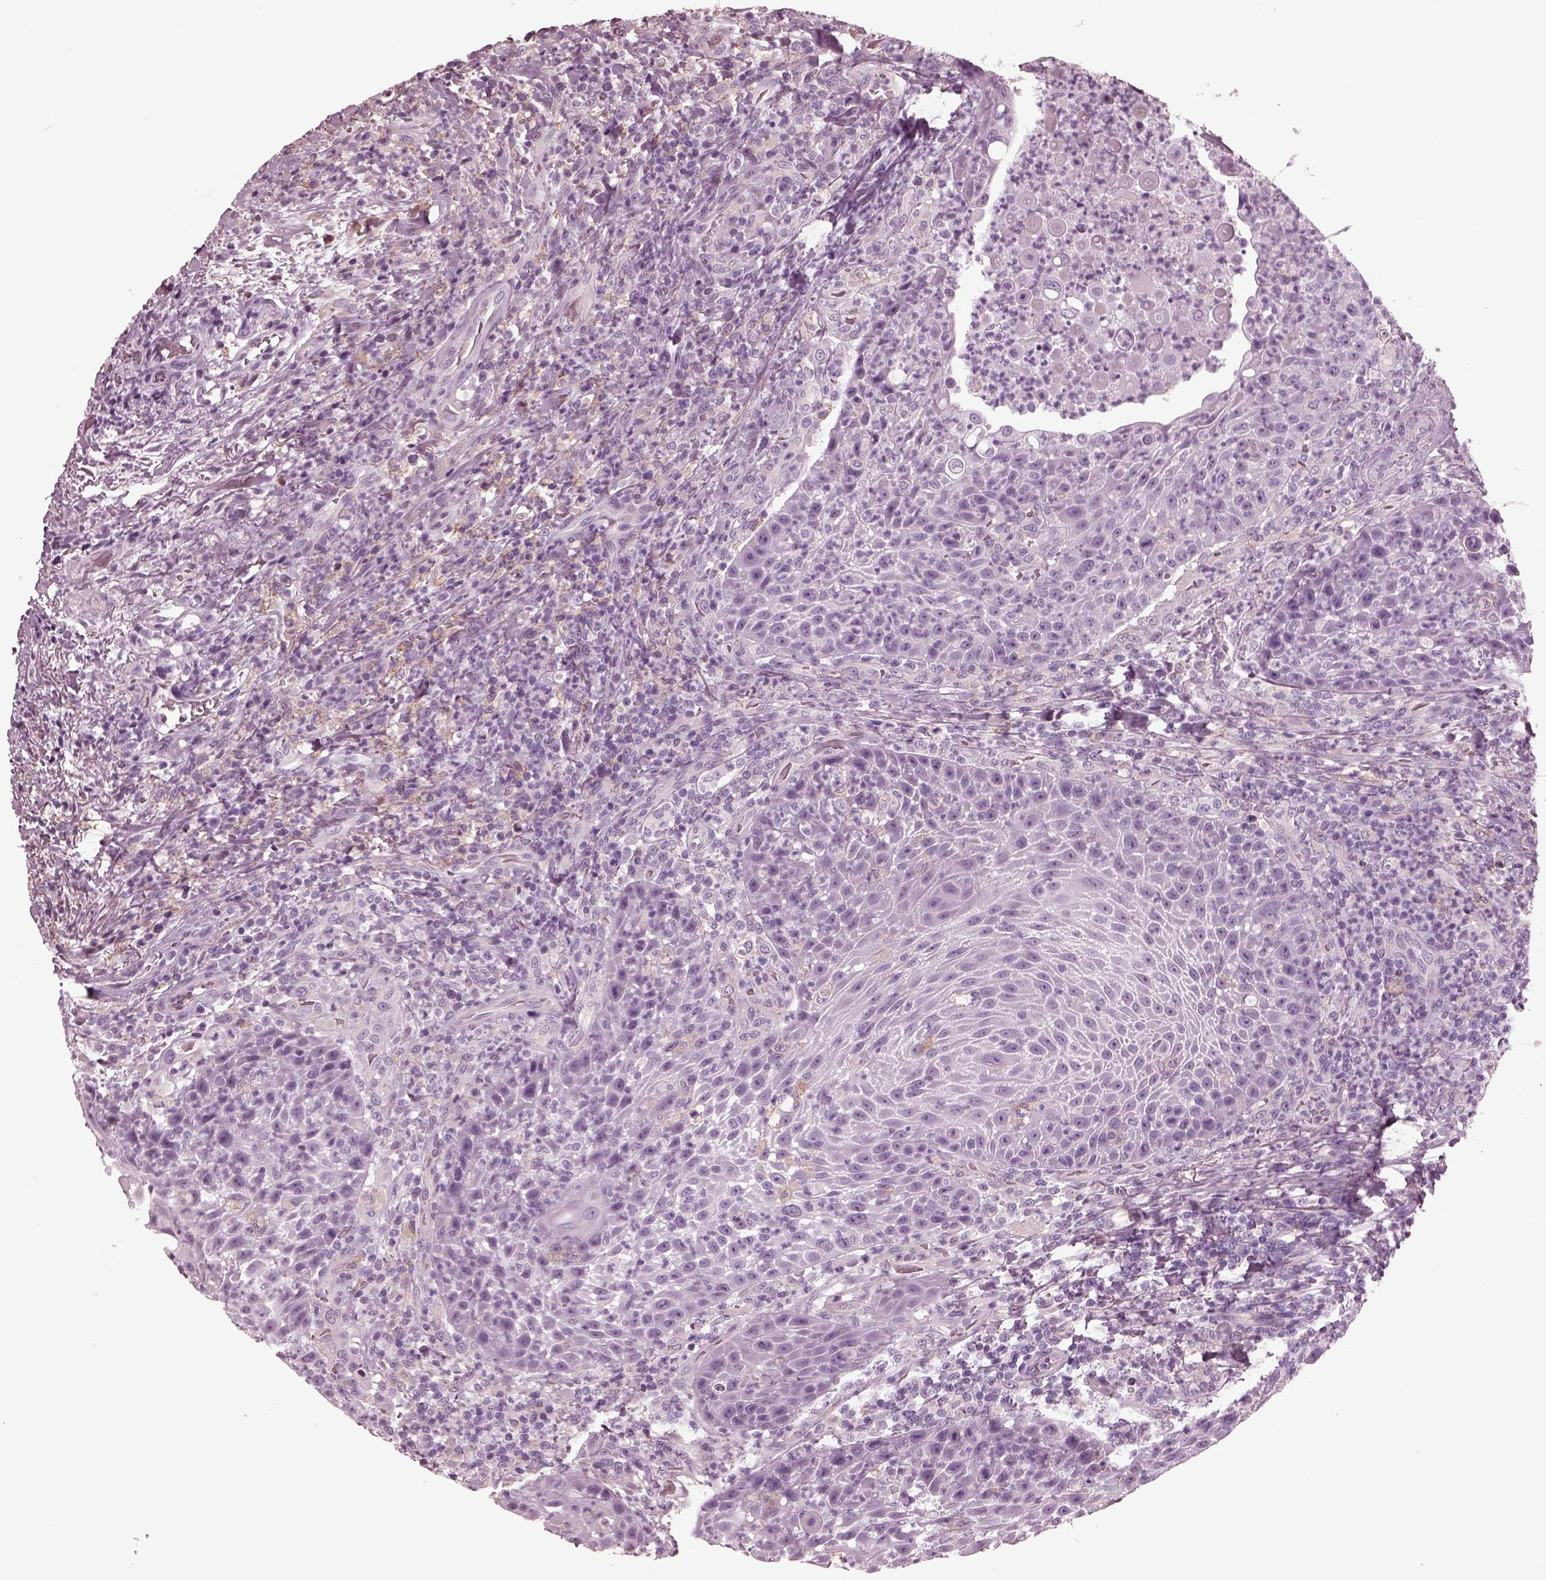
{"staining": {"intensity": "negative", "quantity": "none", "location": "none"}, "tissue": "head and neck cancer", "cell_type": "Tumor cells", "image_type": "cancer", "snomed": [{"axis": "morphology", "description": "Squamous cell carcinoma, NOS"}, {"axis": "topography", "description": "Head-Neck"}], "caption": "Human squamous cell carcinoma (head and neck) stained for a protein using immunohistochemistry (IHC) shows no staining in tumor cells.", "gene": "CGA", "patient": {"sex": "male", "age": 69}}